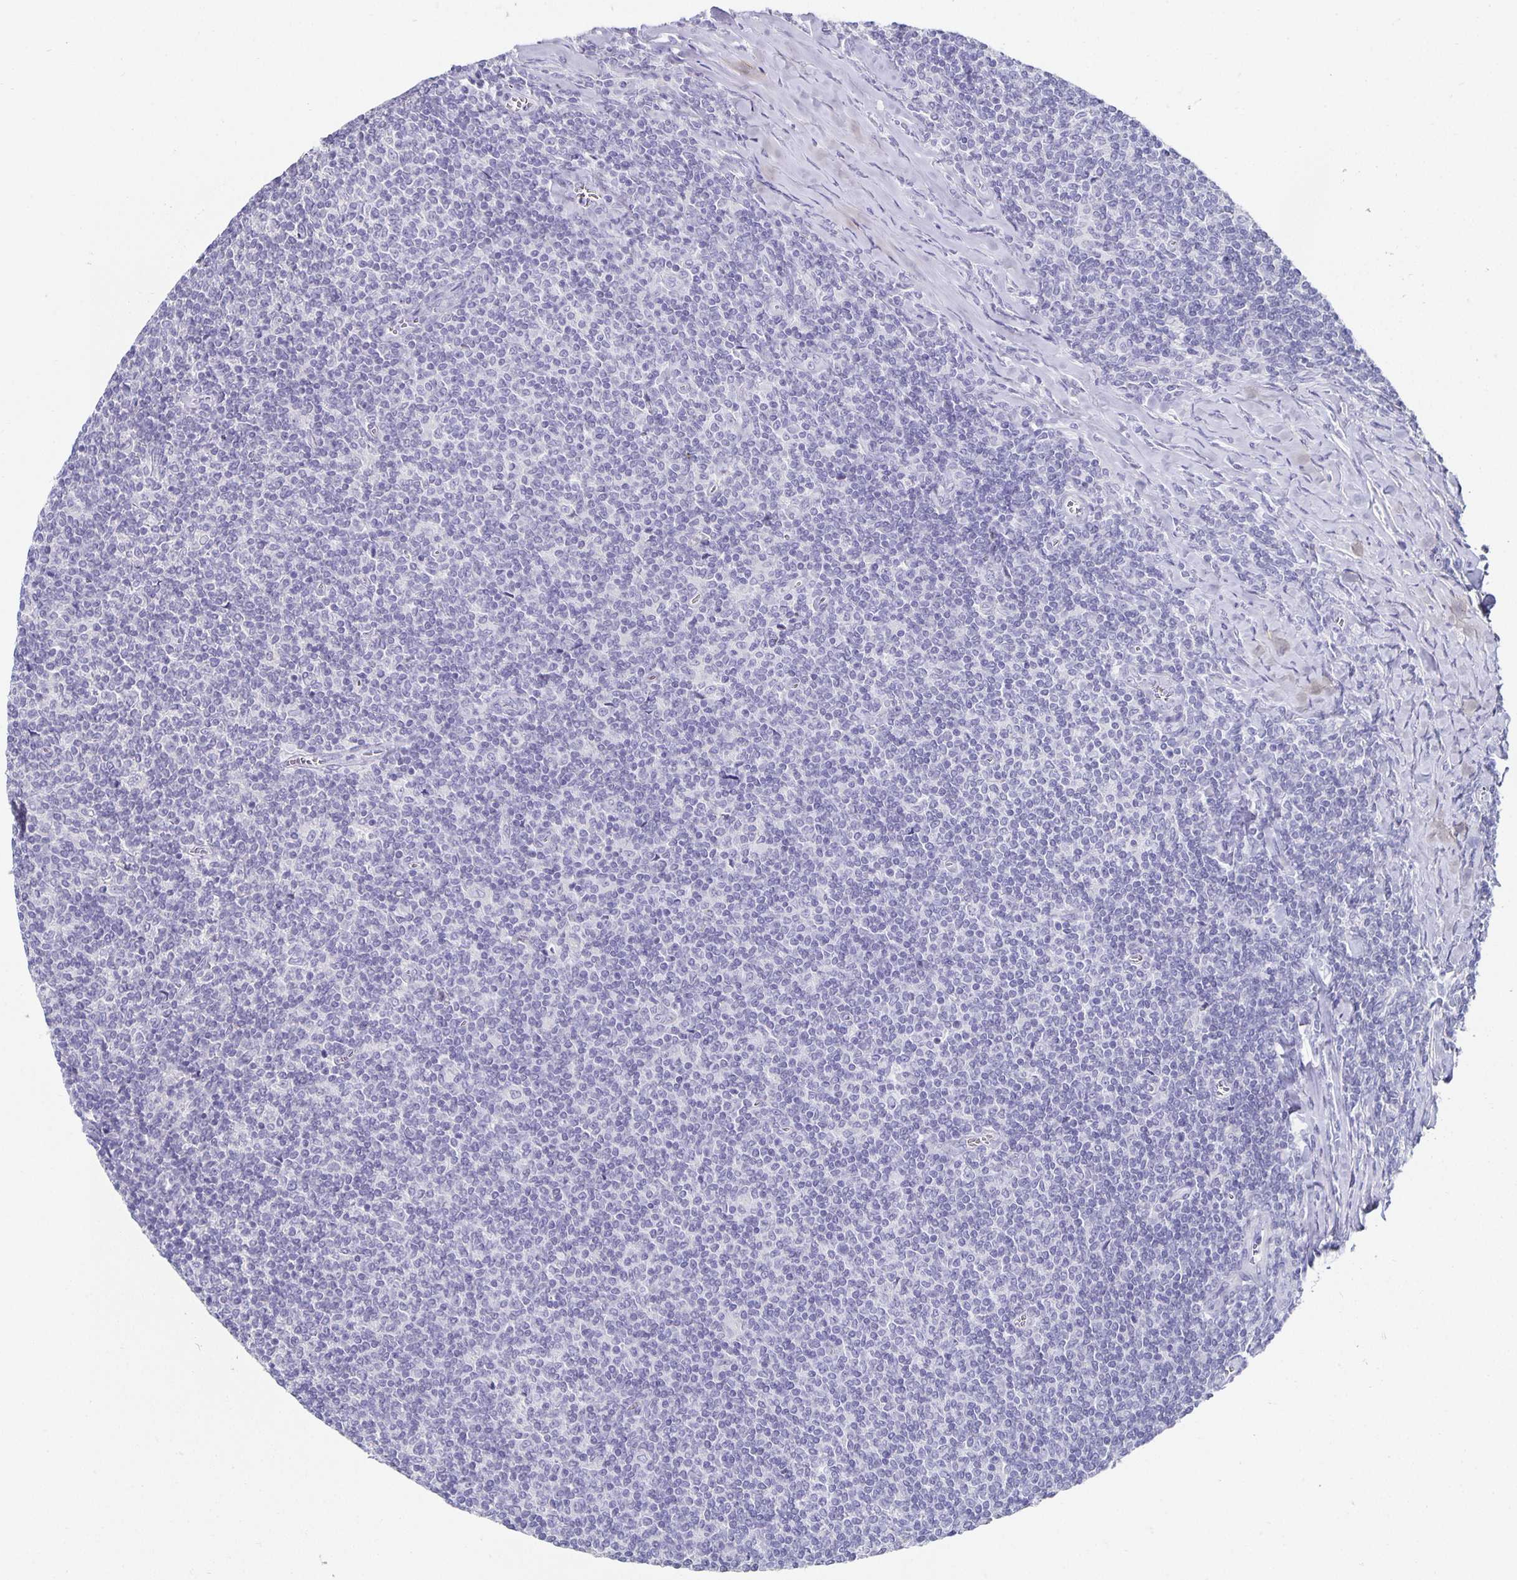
{"staining": {"intensity": "negative", "quantity": "none", "location": "none"}, "tissue": "lymphoma", "cell_type": "Tumor cells", "image_type": "cancer", "snomed": [{"axis": "morphology", "description": "Malignant lymphoma, non-Hodgkin's type, Low grade"}, {"axis": "topography", "description": "Lymph node"}], "caption": "Immunohistochemical staining of malignant lymphoma, non-Hodgkin's type (low-grade) demonstrates no significant positivity in tumor cells.", "gene": "CHGA", "patient": {"sex": "male", "age": 52}}